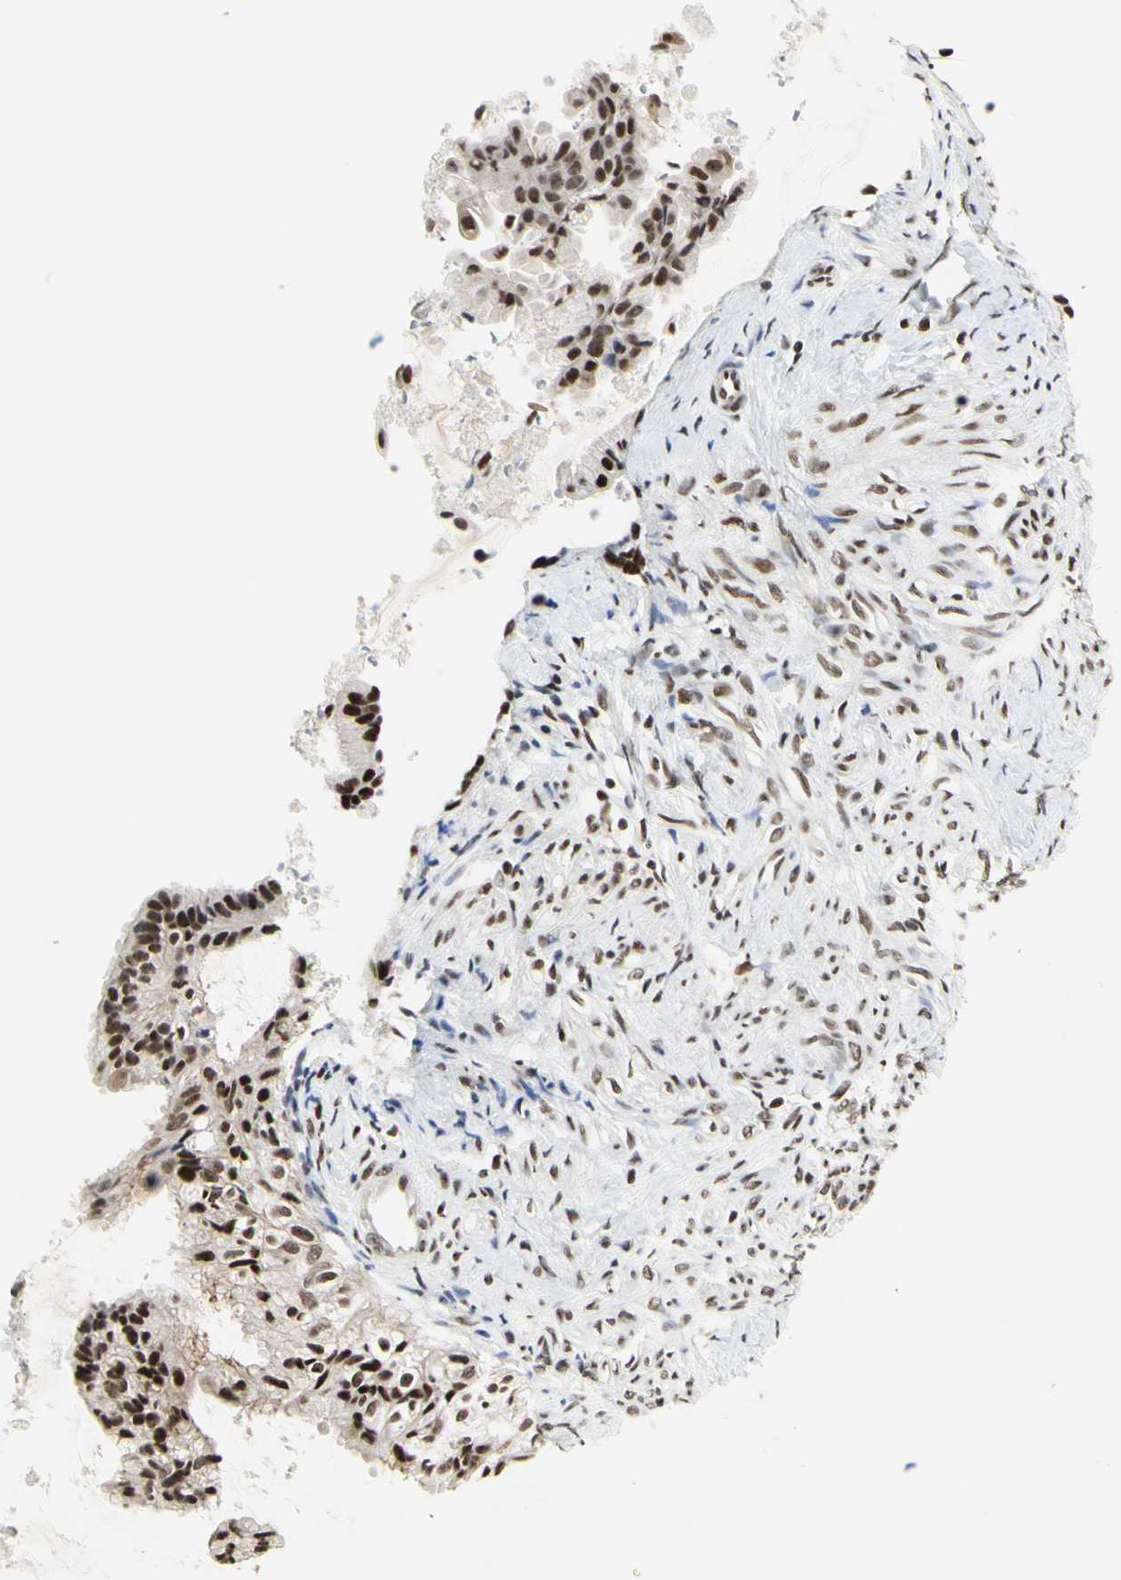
{"staining": {"intensity": "moderate", "quantity": ">75%", "location": "nuclear"}, "tissue": "cervical cancer", "cell_type": "Tumor cells", "image_type": "cancer", "snomed": [{"axis": "morphology", "description": "Normal tissue, NOS"}, {"axis": "morphology", "description": "Adenocarcinoma, NOS"}, {"axis": "topography", "description": "Cervix"}, {"axis": "topography", "description": "Endometrium"}], "caption": "About >75% of tumor cells in cervical cancer (adenocarcinoma) display moderate nuclear protein positivity as visualized by brown immunohistochemical staining.", "gene": "PRMT3", "patient": {"sex": "female", "age": 86}}